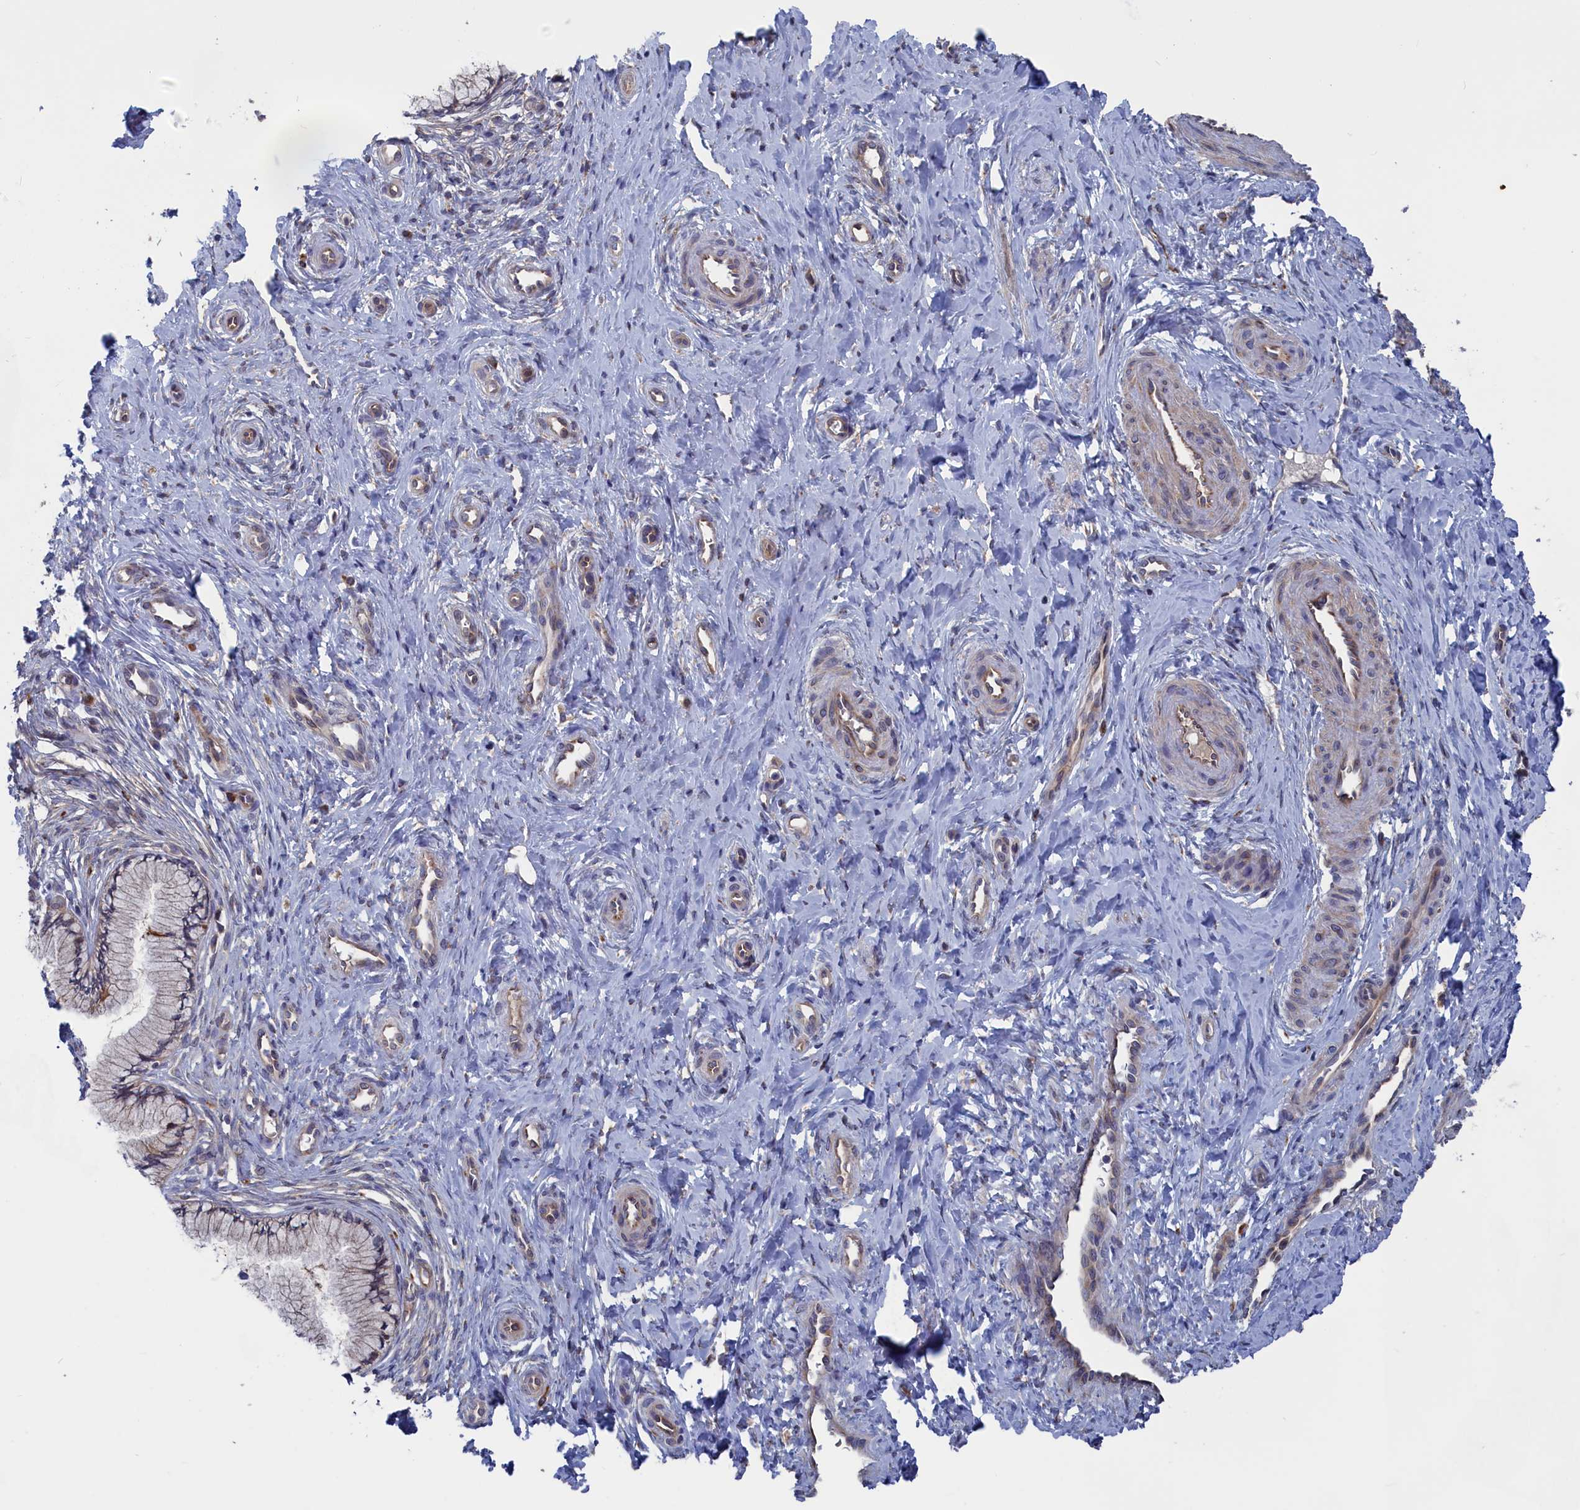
{"staining": {"intensity": "moderate", "quantity": "25%-75%", "location": "cytoplasmic/membranous"}, "tissue": "cervix", "cell_type": "Glandular cells", "image_type": "normal", "snomed": [{"axis": "morphology", "description": "Normal tissue, NOS"}, {"axis": "topography", "description": "Cervix"}], "caption": "Protein expression analysis of benign cervix reveals moderate cytoplasmic/membranous positivity in about 25%-75% of glandular cells.", "gene": "NUTF2", "patient": {"sex": "female", "age": 36}}